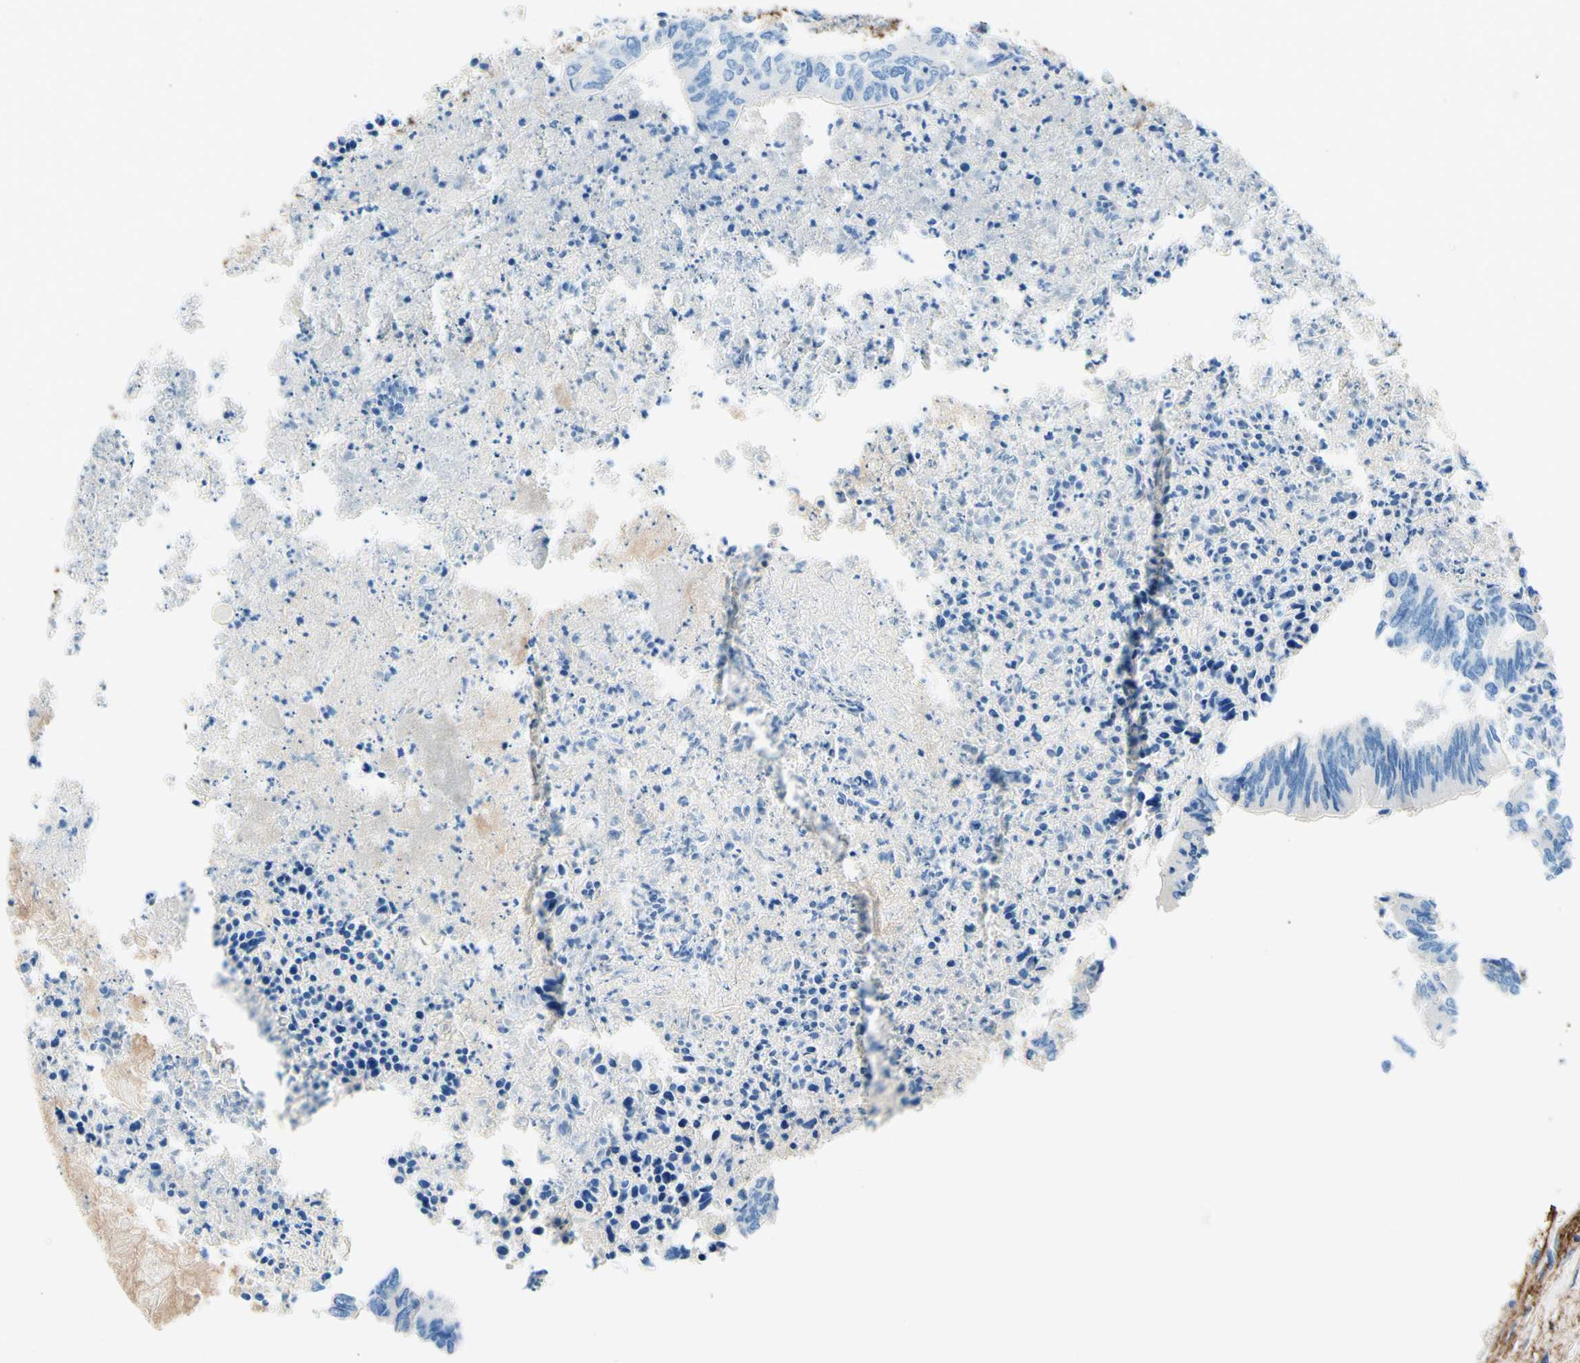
{"staining": {"intensity": "negative", "quantity": "none", "location": "none"}, "tissue": "colorectal cancer", "cell_type": "Tumor cells", "image_type": "cancer", "snomed": [{"axis": "morphology", "description": "Adenocarcinoma, NOS"}, {"axis": "topography", "description": "Rectum"}], "caption": "High power microscopy photomicrograph of an immunohistochemistry photomicrograph of colorectal cancer (adenocarcinoma), revealing no significant expression in tumor cells.", "gene": "MFAP5", "patient": {"sex": "male", "age": 63}}